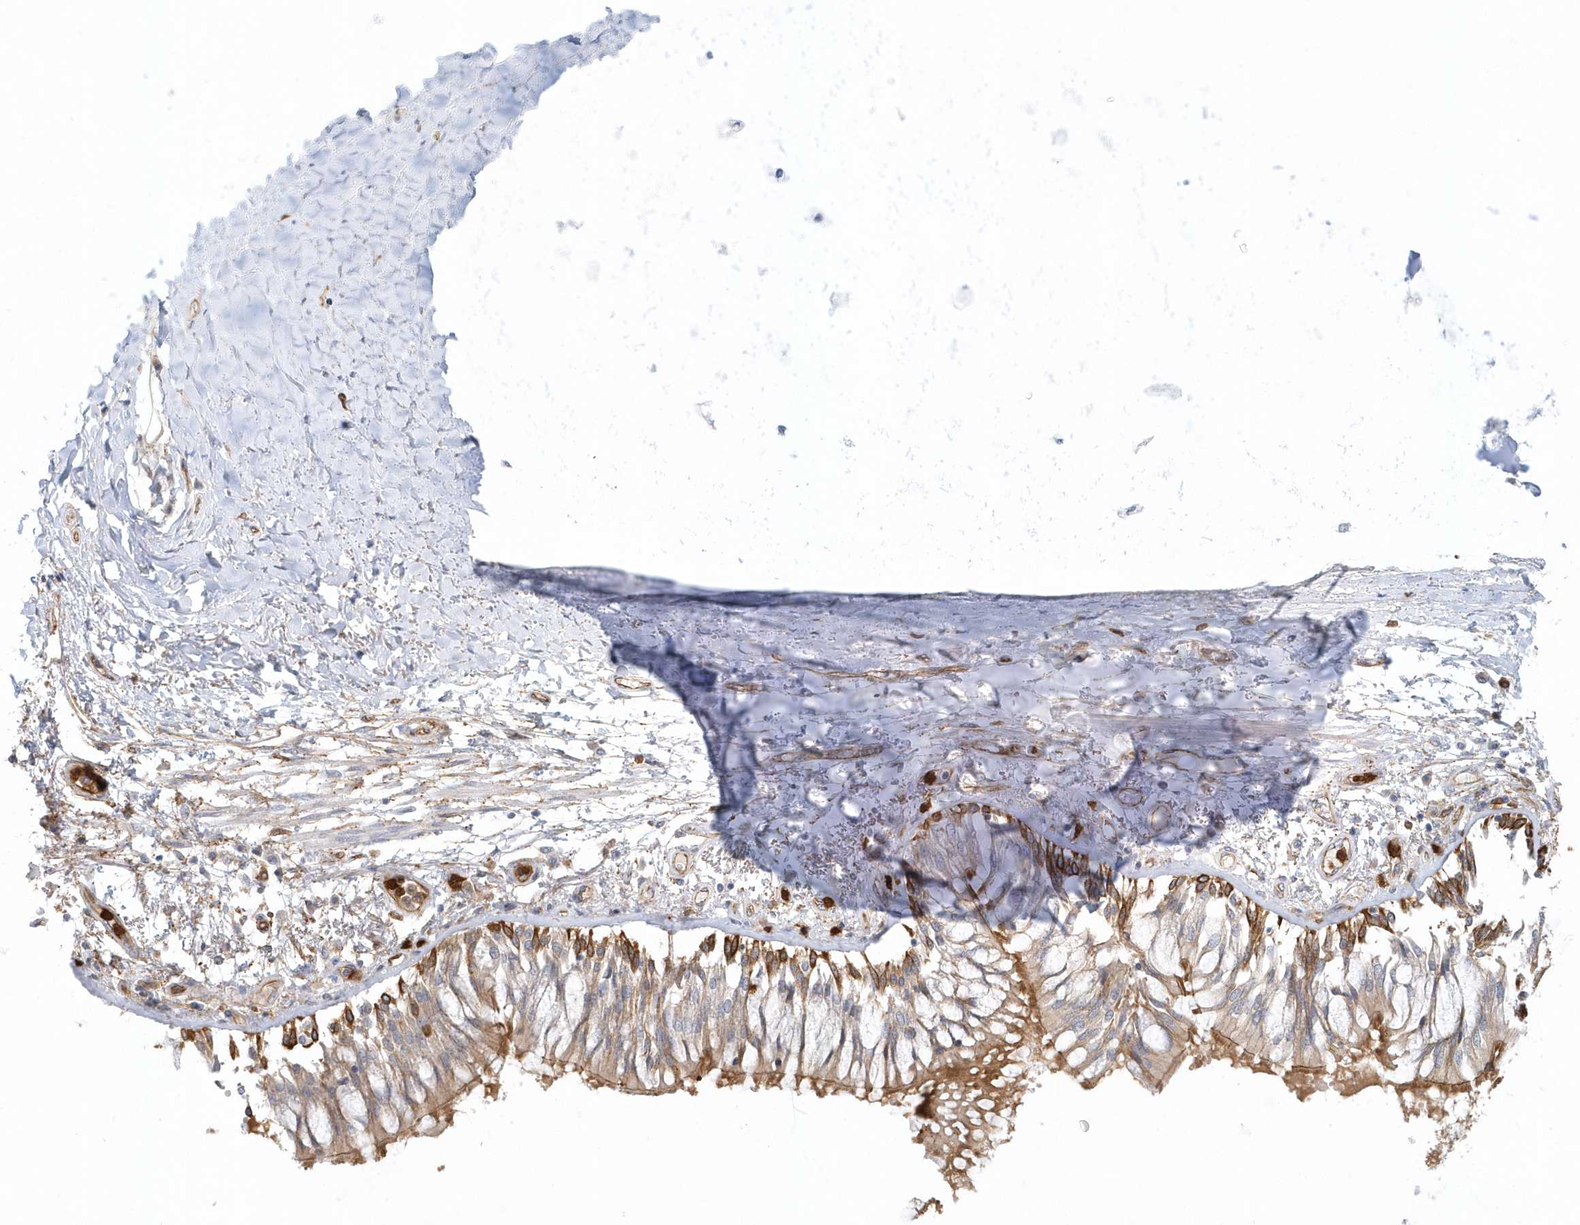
{"staining": {"intensity": "negative", "quantity": "none", "location": "none"}, "tissue": "adipose tissue", "cell_type": "Adipocytes", "image_type": "normal", "snomed": [{"axis": "morphology", "description": "Normal tissue, NOS"}, {"axis": "topography", "description": "Cartilage tissue"}, {"axis": "topography", "description": "Bronchus"}, {"axis": "topography", "description": "Lung"}, {"axis": "topography", "description": "Peripheral nerve tissue"}], "caption": "A high-resolution histopathology image shows immunohistochemistry staining of unremarkable adipose tissue, which reveals no significant expression in adipocytes.", "gene": "DNAH1", "patient": {"sex": "female", "age": 49}}